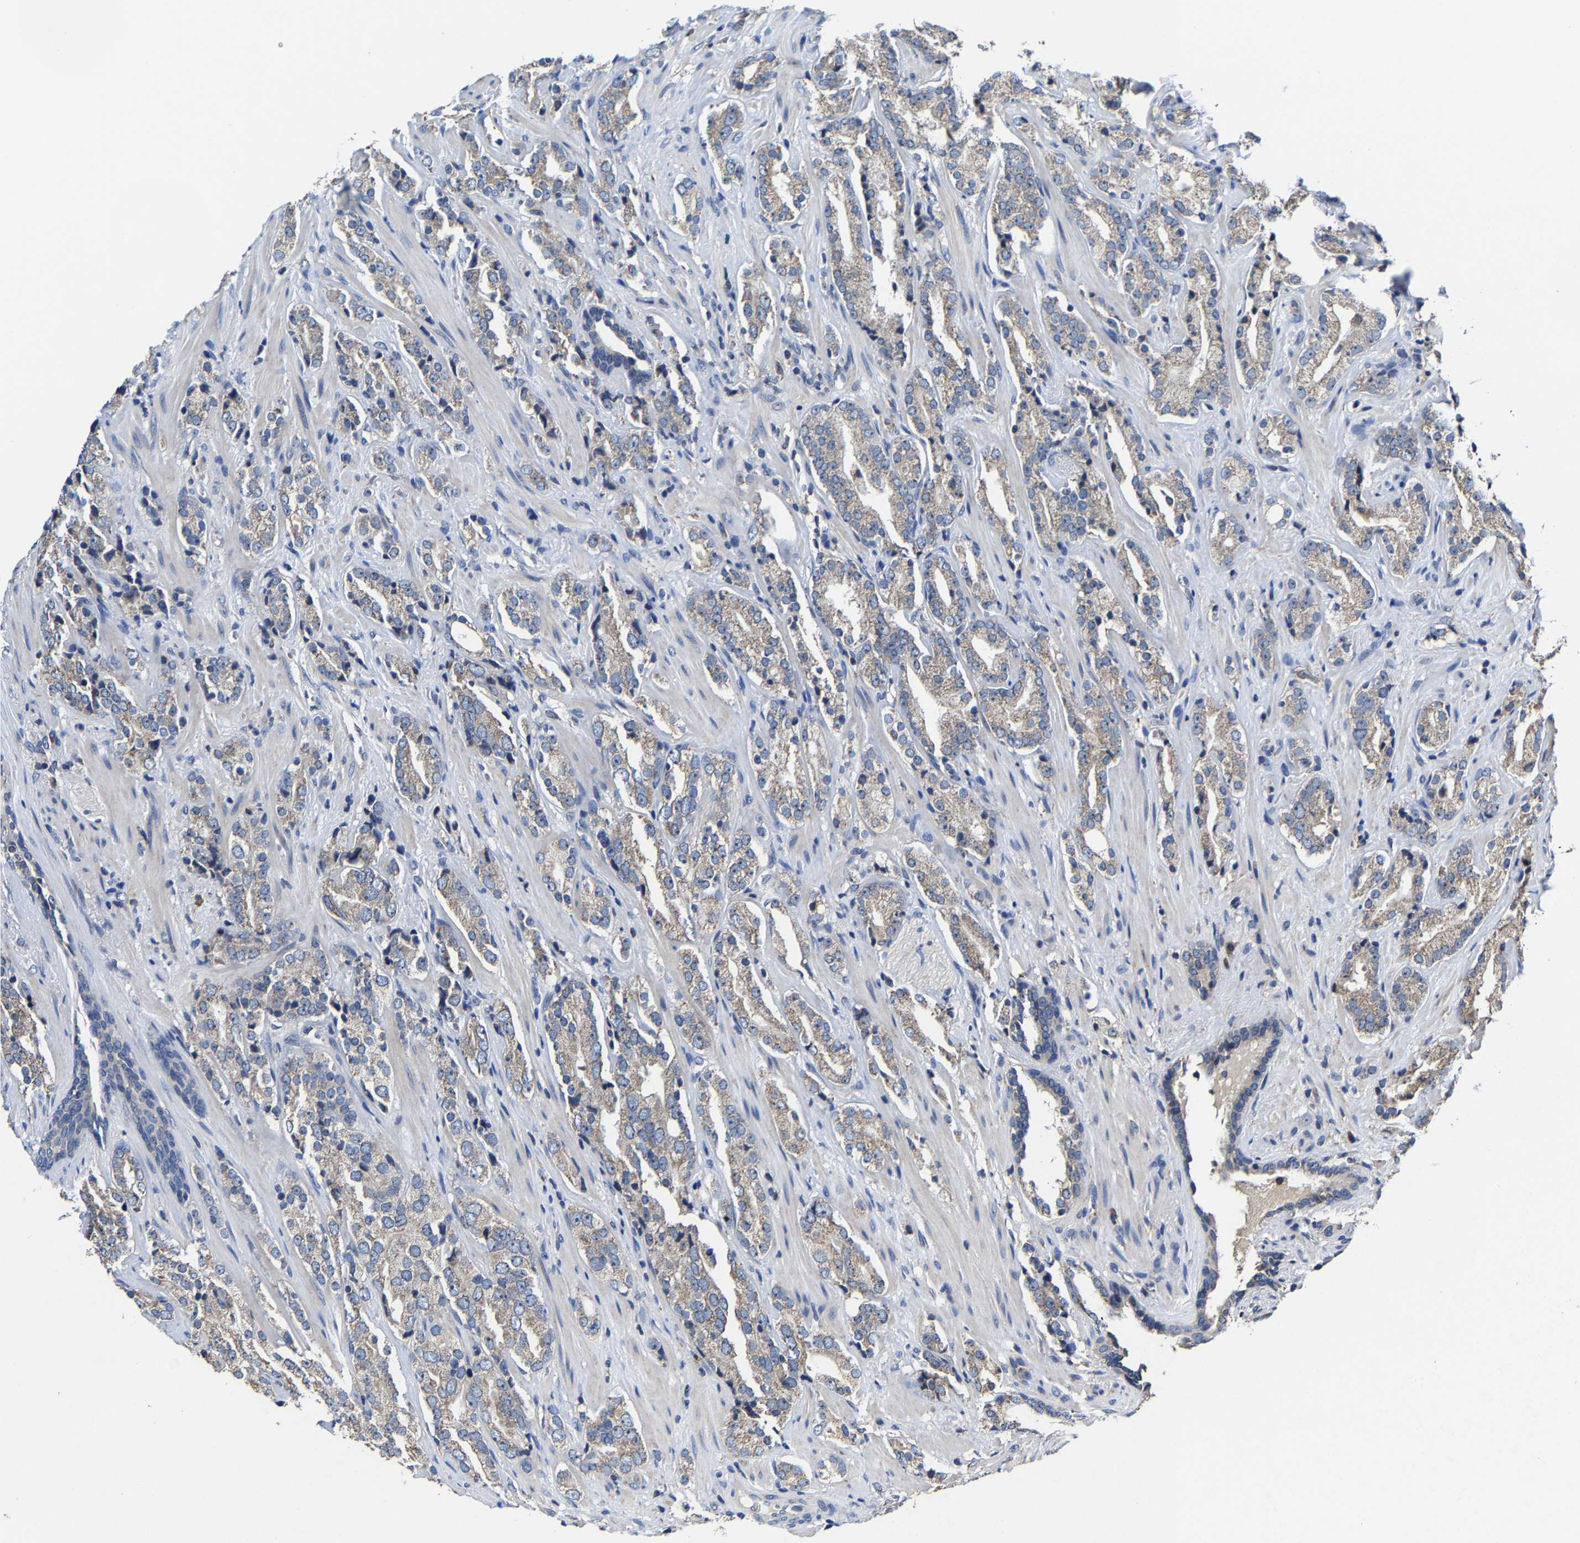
{"staining": {"intensity": "weak", "quantity": "<25%", "location": "cytoplasmic/membranous"}, "tissue": "prostate cancer", "cell_type": "Tumor cells", "image_type": "cancer", "snomed": [{"axis": "morphology", "description": "Adenocarcinoma, High grade"}, {"axis": "topography", "description": "Prostate"}], "caption": "High magnification brightfield microscopy of adenocarcinoma (high-grade) (prostate) stained with DAB (brown) and counterstained with hematoxylin (blue): tumor cells show no significant staining.", "gene": "ZCCHC7", "patient": {"sex": "male", "age": 71}}